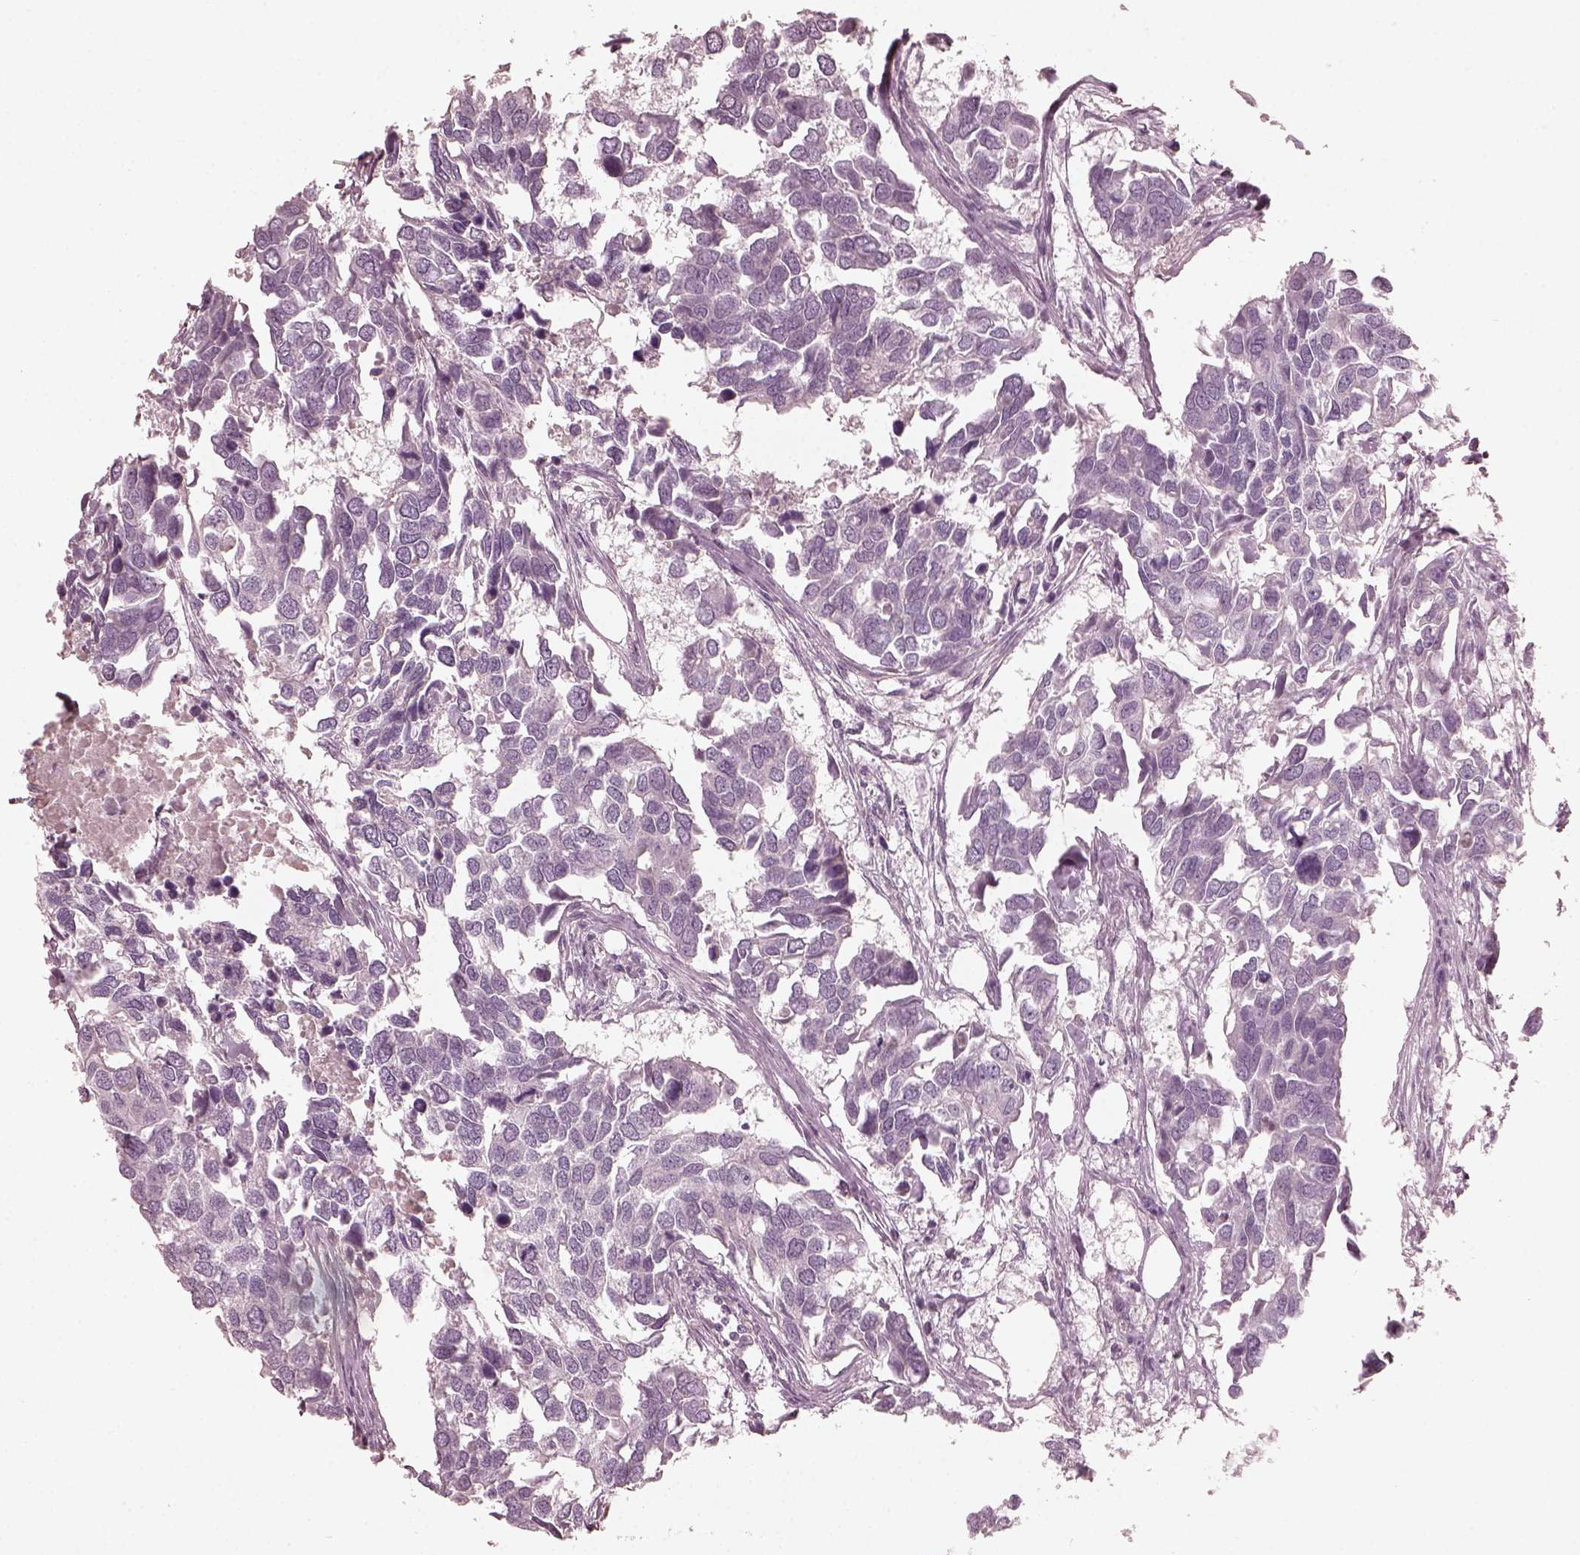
{"staining": {"intensity": "negative", "quantity": "none", "location": "none"}, "tissue": "breast cancer", "cell_type": "Tumor cells", "image_type": "cancer", "snomed": [{"axis": "morphology", "description": "Duct carcinoma"}, {"axis": "topography", "description": "Breast"}], "caption": "Human breast cancer (intraductal carcinoma) stained for a protein using immunohistochemistry (IHC) shows no expression in tumor cells.", "gene": "OPTC", "patient": {"sex": "female", "age": 83}}